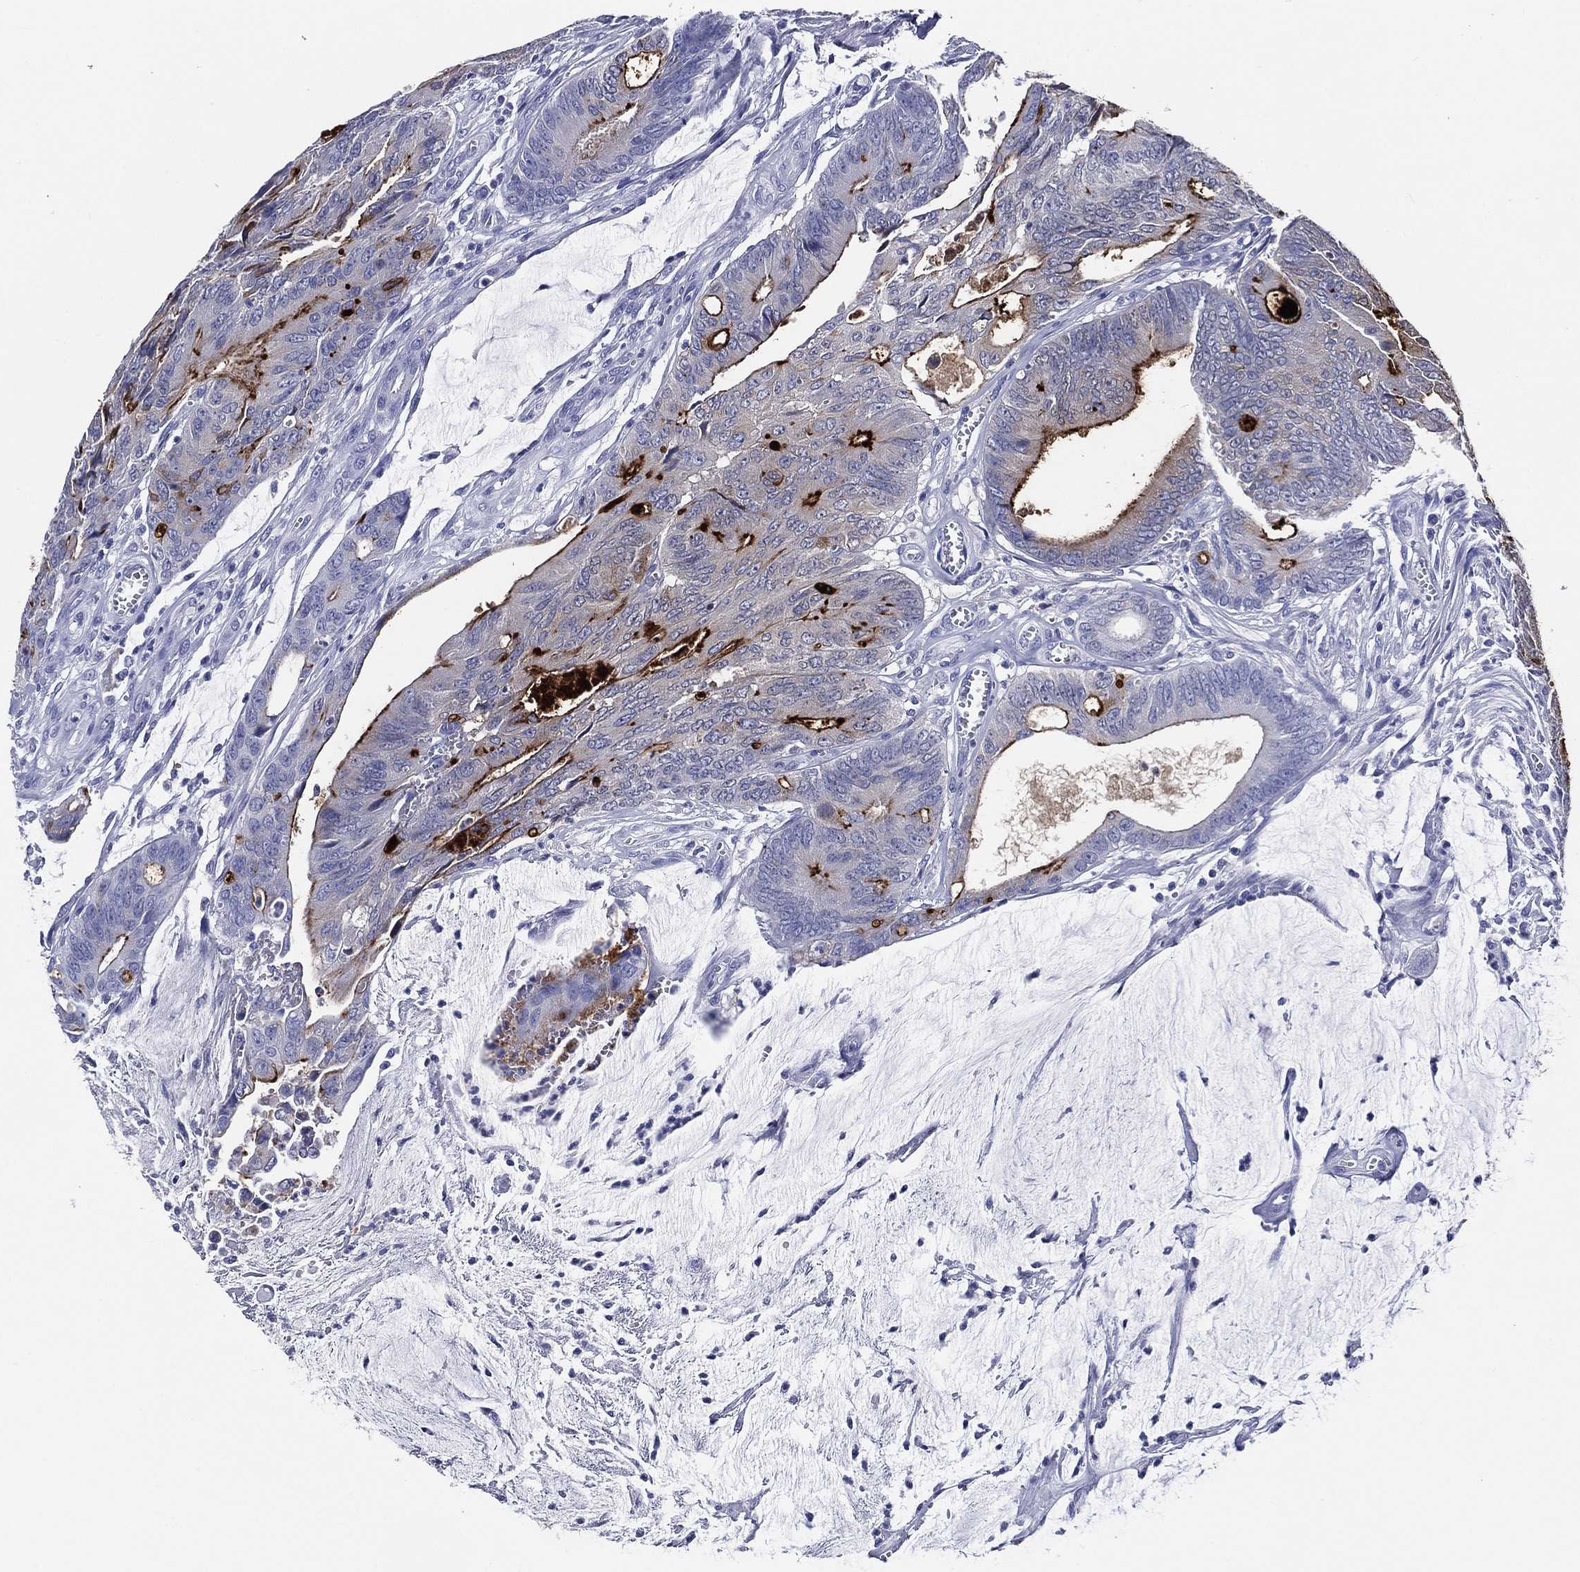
{"staining": {"intensity": "strong", "quantity": "<25%", "location": "cytoplasmic/membranous"}, "tissue": "colorectal cancer", "cell_type": "Tumor cells", "image_type": "cancer", "snomed": [{"axis": "morphology", "description": "Normal tissue, NOS"}, {"axis": "morphology", "description": "Adenocarcinoma, NOS"}, {"axis": "topography", "description": "Colon"}], "caption": "IHC (DAB) staining of human colorectal cancer (adenocarcinoma) demonstrates strong cytoplasmic/membranous protein staining in approximately <25% of tumor cells. (DAB (3,3'-diaminobenzidine) IHC with brightfield microscopy, high magnification).", "gene": "ACE2", "patient": {"sex": "male", "age": 65}}